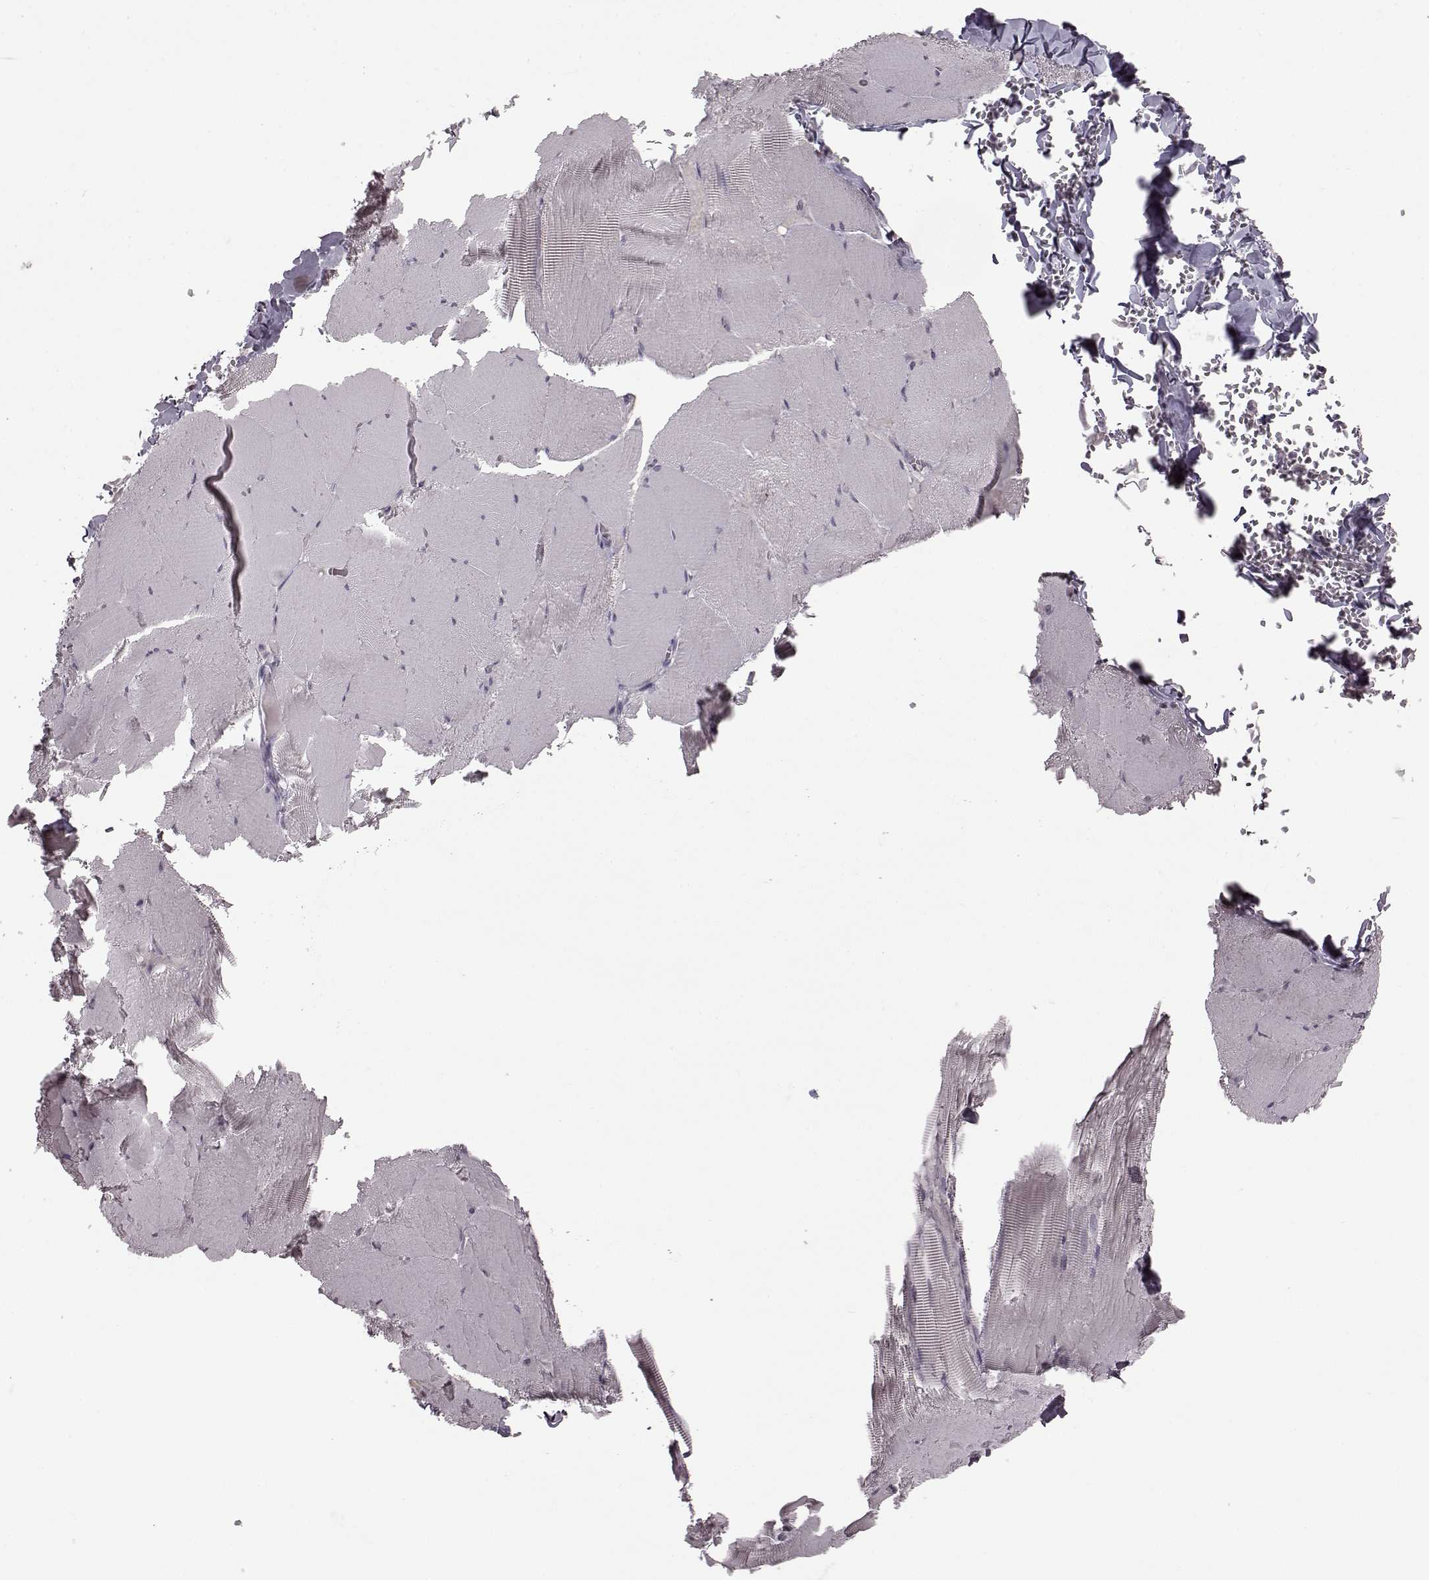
{"staining": {"intensity": "negative", "quantity": "none", "location": "none"}, "tissue": "skeletal muscle", "cell_type": "Myocytes", "image_type": "normal", "snomed": [{"axis": "morphology", "description": "Normal tissue, NOS"}, {"axis": "morphology", "description": "Malignant melanoma, Metastatic site"}, {"axis": "topography", "description": "Skeletal muscle"}], "caption": "Myocytes show no significant protein positivity in normal skeletal muscle. (IHC, brightfield microscopy, high magnification).", "gene": "LHB", "patient": {"sex": "male", "age": 50}}